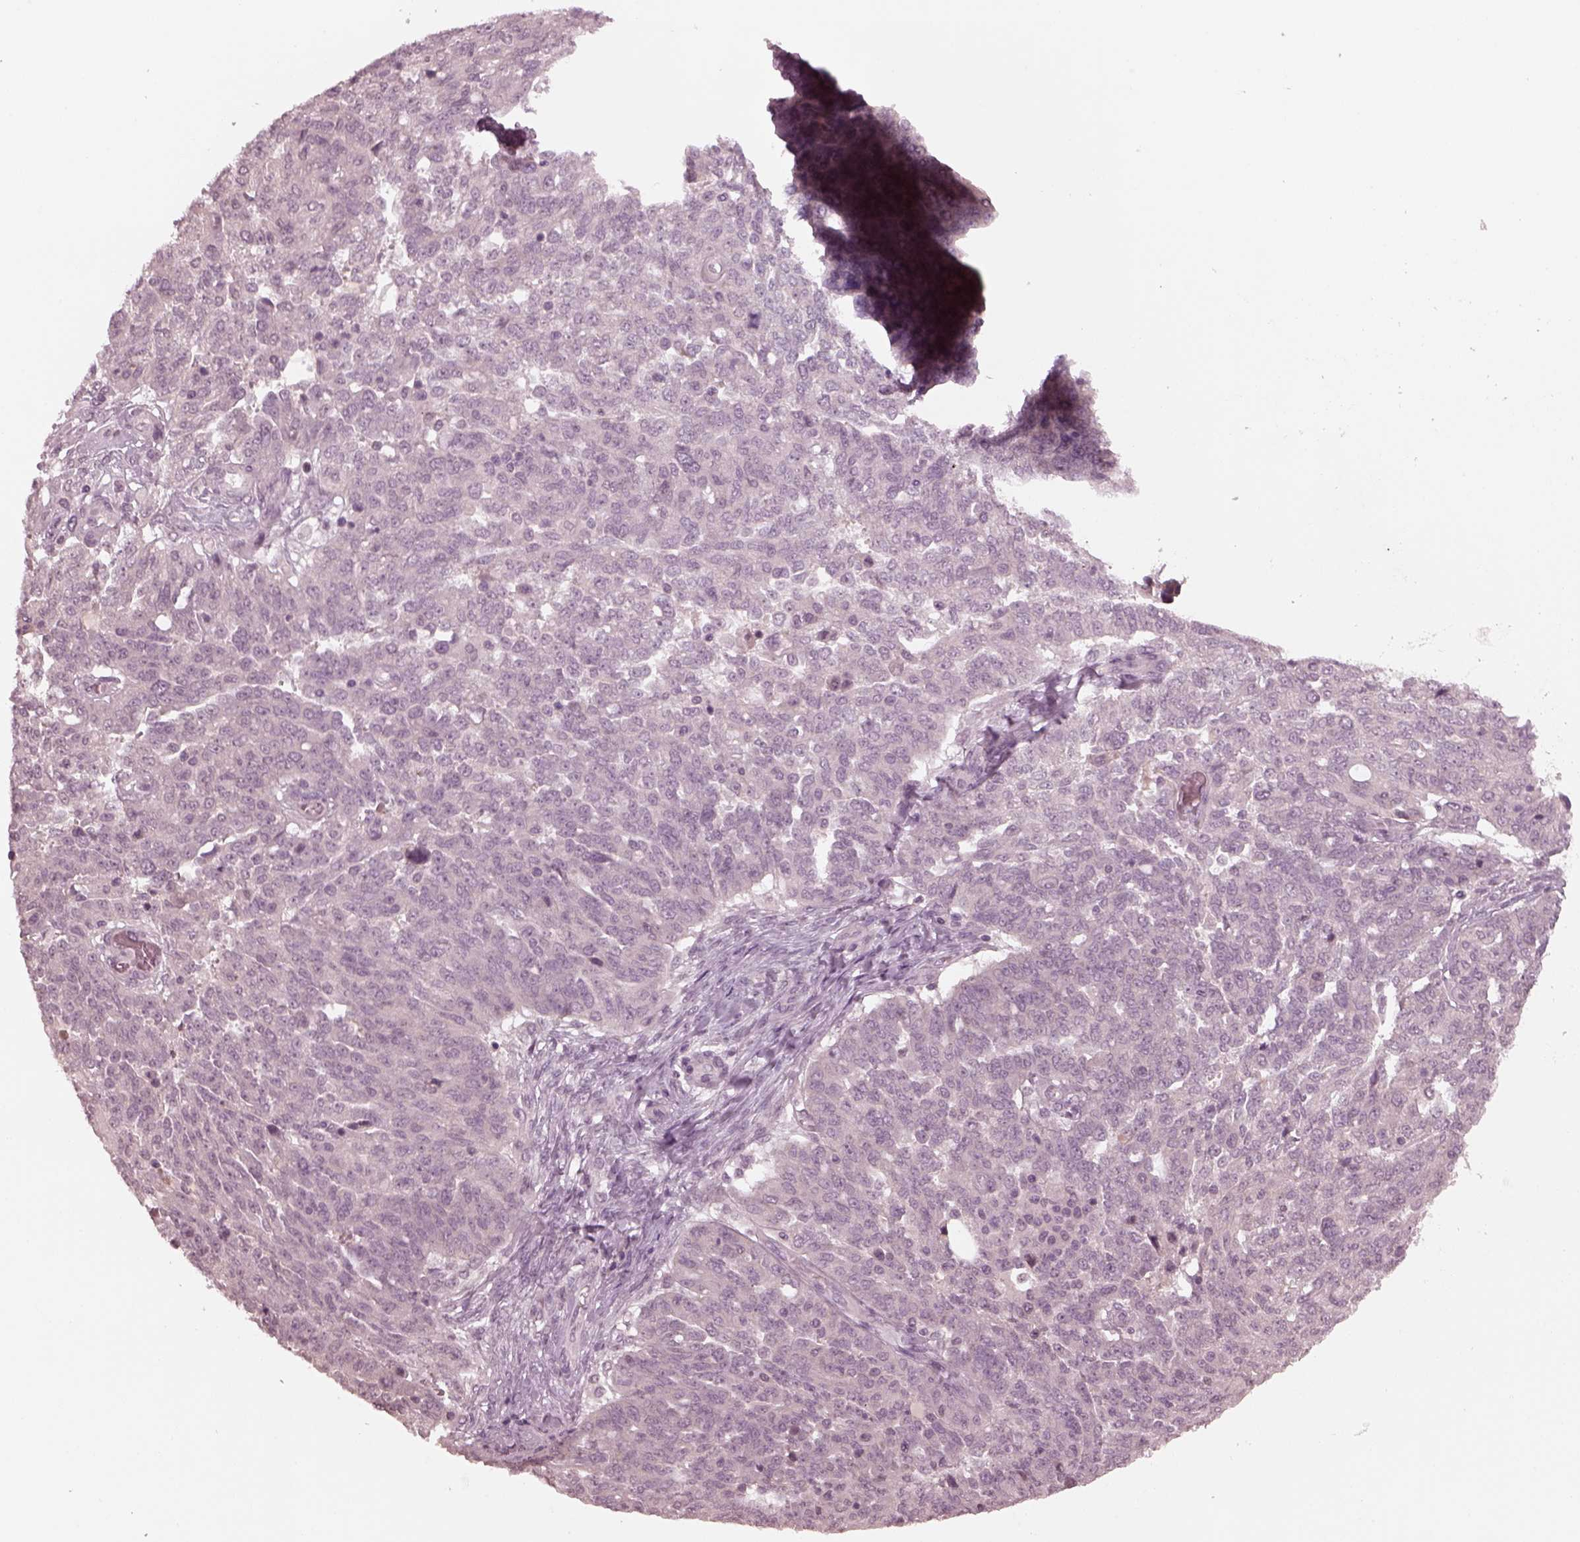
{"staining": {"intensity": "negative", "quantity": "none", "location": "none"}, "tissue": "ovarian cancer", "cell_type": "Tumor cells", "image_type": "cancer", "snomed": [{"axis": "morphology", "description": "Cystadenocarcinoma, serous, NOS"}, {"axis": "topography", "description": "Ovary"}], "caption": "This is a photomicrograph of immunohistochemistry staining of serous cystadenocarcinoma (ovarian), which shows no expression in tumor cells. (Stains: DAB immunohistochemistry (IHC) with hematoxylin counter stain, Microscopy: brightfield microscopy at high magnification).", "gene": "RGS7", "patient": {"sex": "female", "age": 67}}